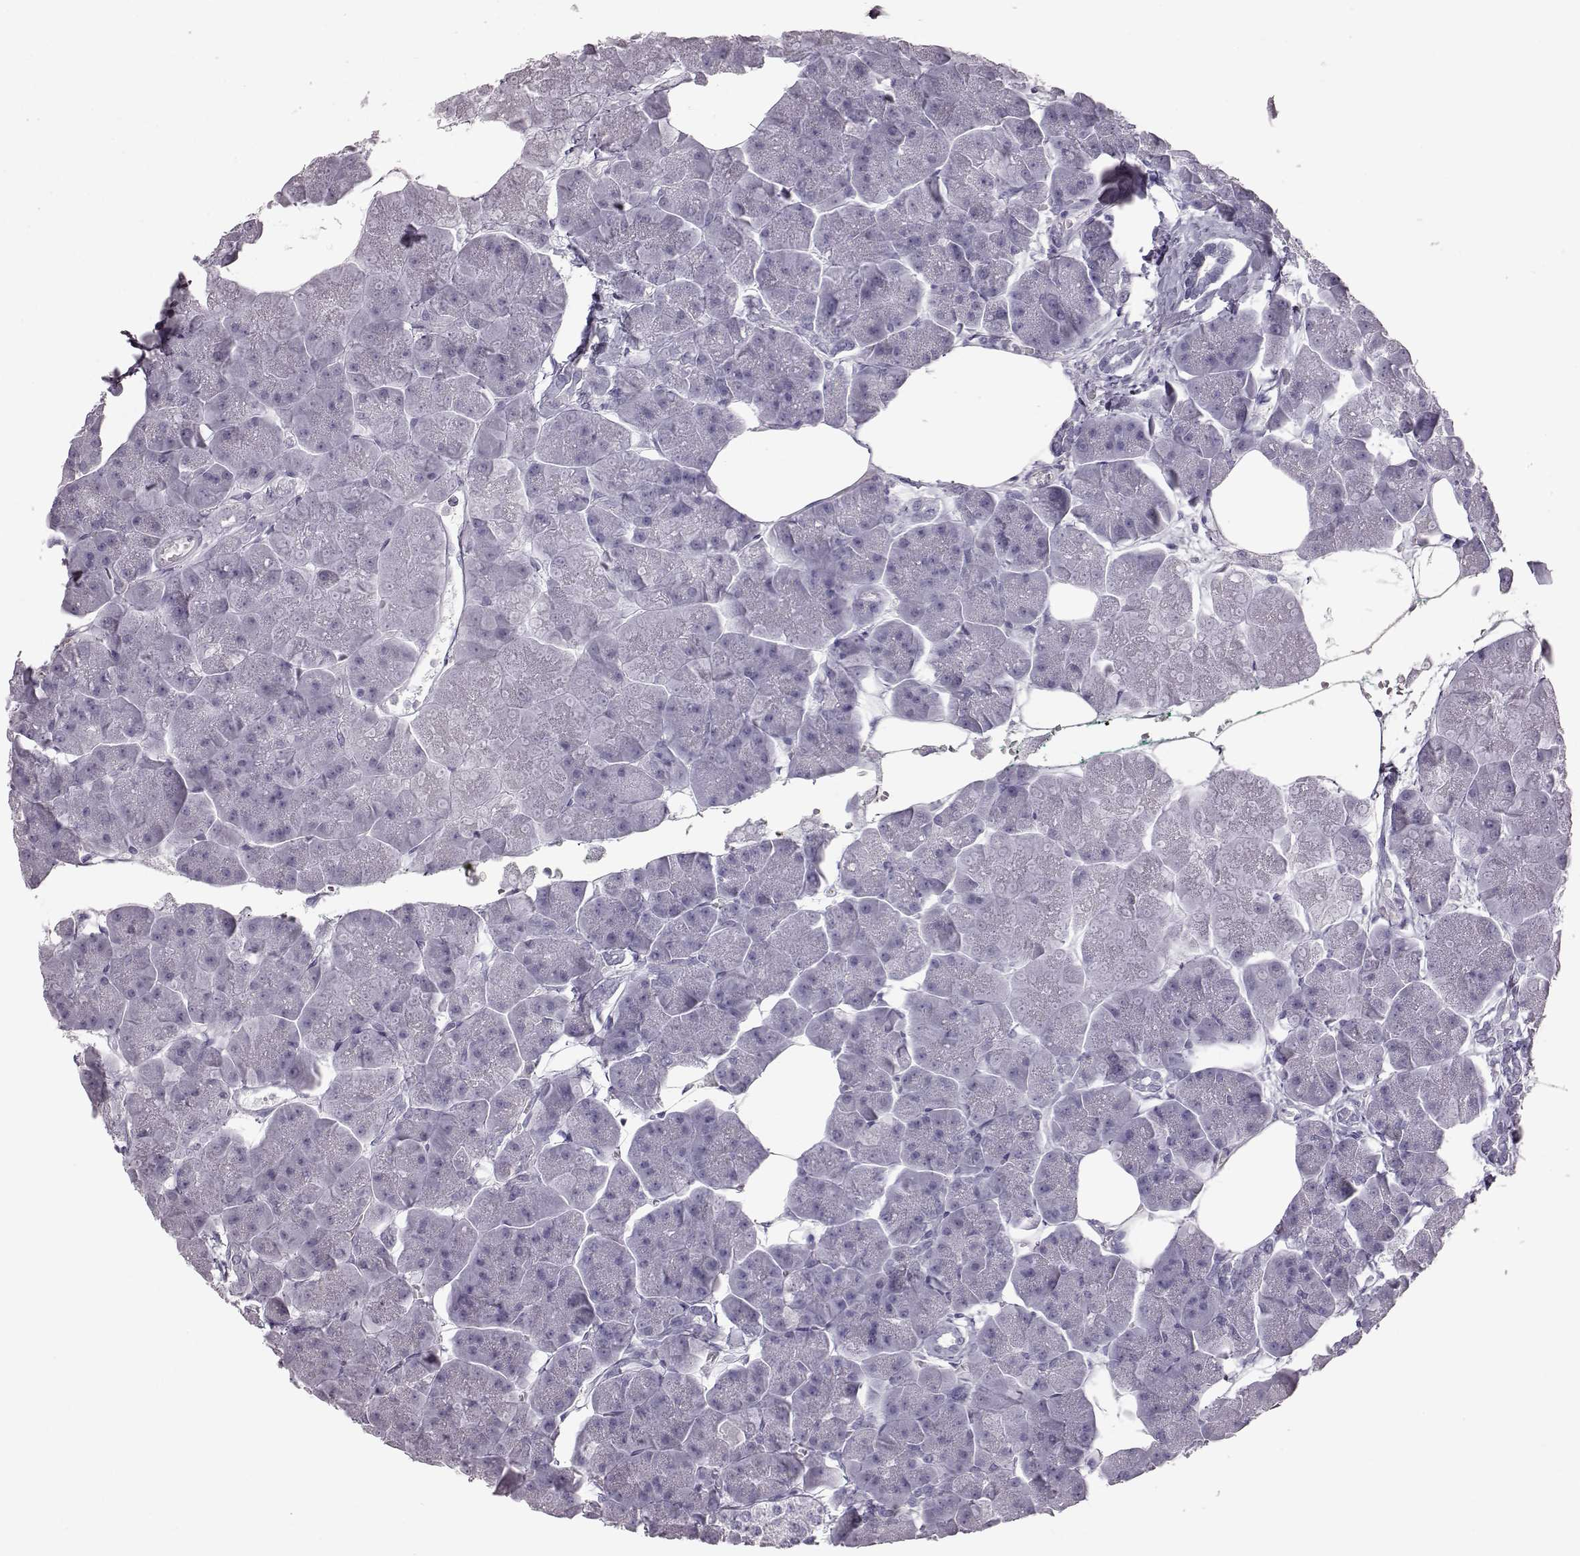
{"staining": {"intensity": "negative", "quantity": "none", "location": "none"}, "tissue": "pancreas", "cell_type": "Exocrine glandular cells", "image_type": "normal", "snomed": [{"axis": "morphology", "description": "Normal tissue, NOS"}, {"axis": "topography", "description": "Adipose tissue"}, {"axis": "topography", "description": "Pancreas"}, {"axis": "topography", "description": "Peripheral nerve tissue"}], "caption": "IHC histopathology image of normal human pancreas stained for a protein (brown), which exhibits no positivity in exocrine glandular cells.", "gene": "TCHHL1", "patient": {"sex": "female", "age": 58}}